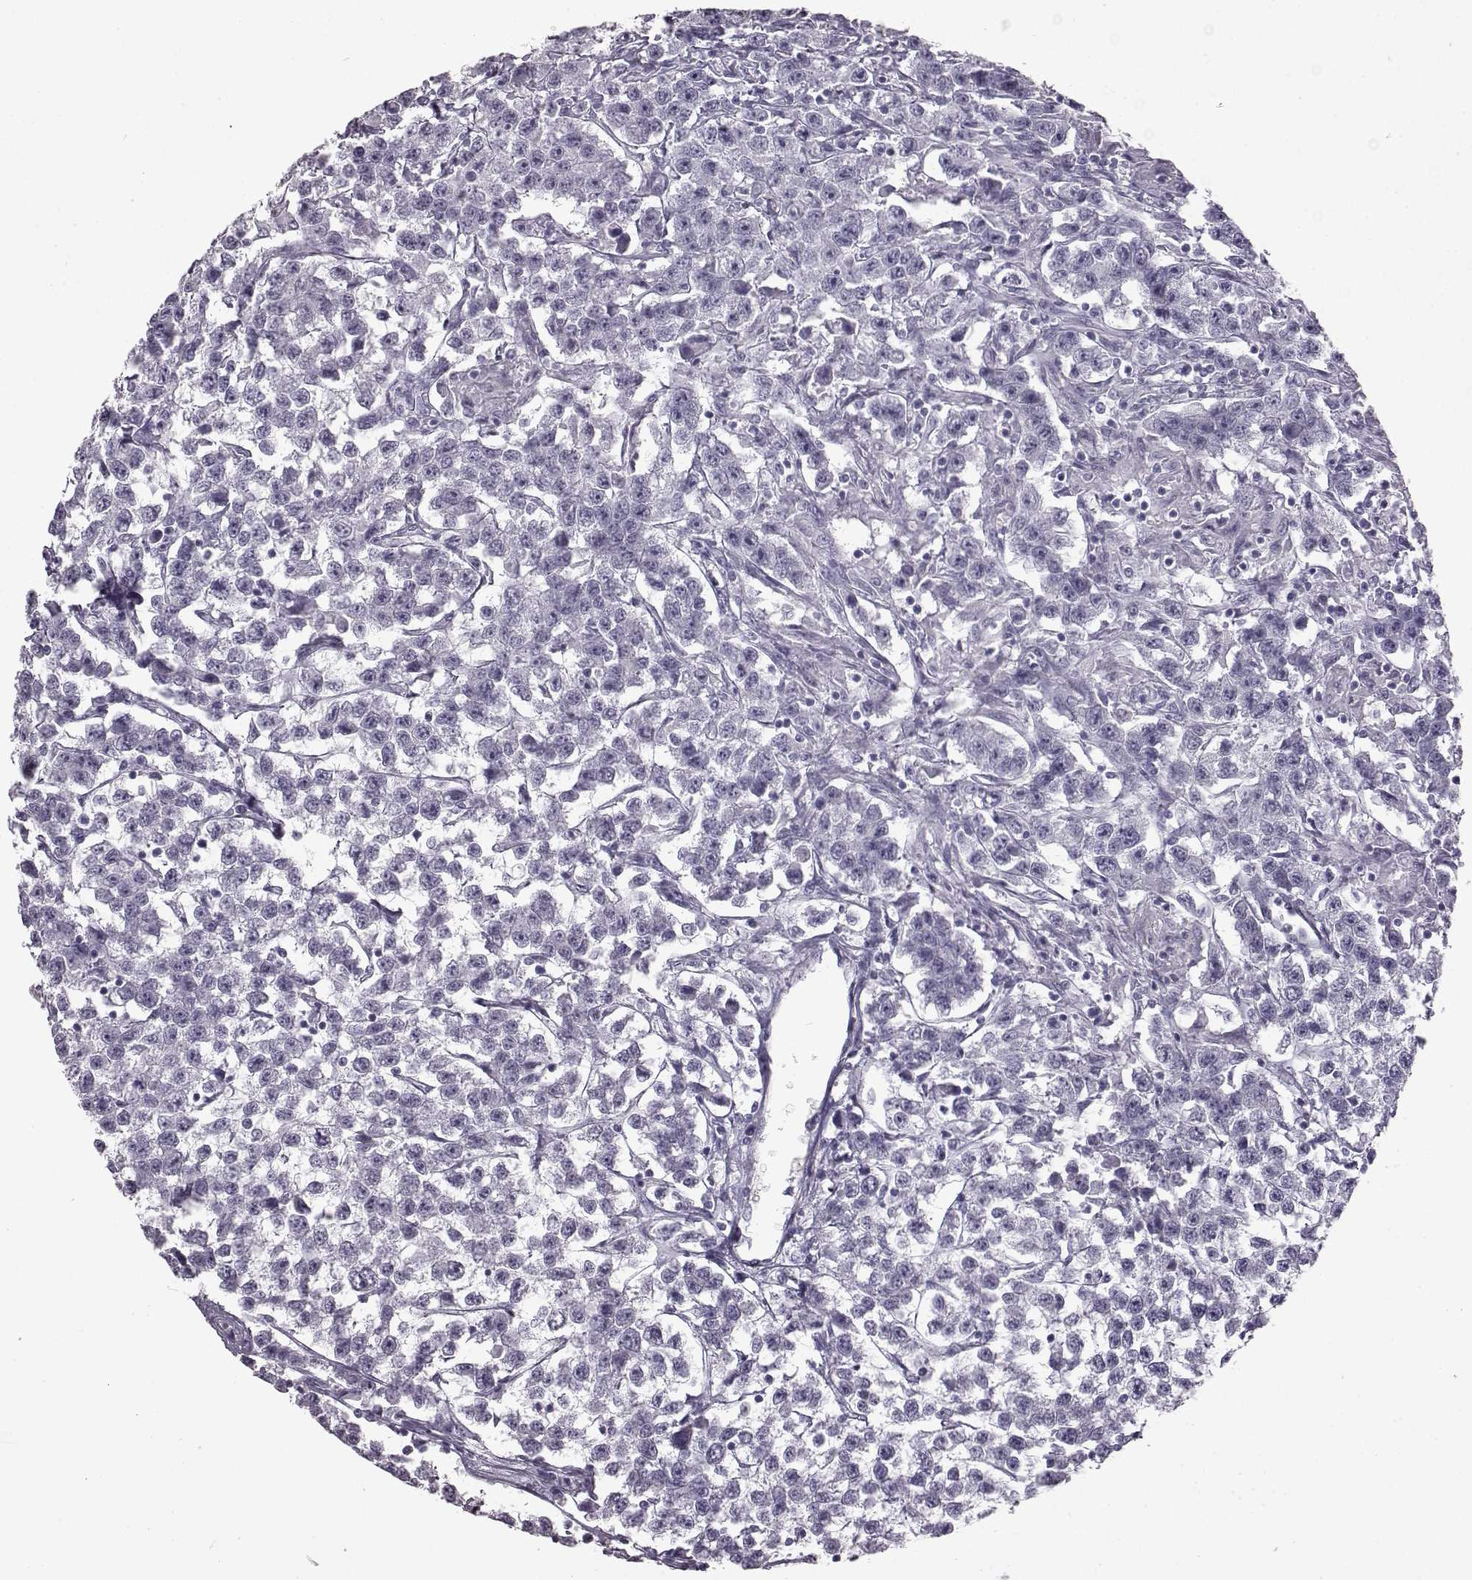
{"staining": {"intensity": "negative", "quantity": "none", "location": "none"}, "tissue": "testis cancer", "cell_type": "Tumor cells", "image_type": "cancer", "snomed": [{"axis": "morphology", "description": "Seminoma, NOS"}, {"axis": "topography", "description": "Testis"}], "caption": "Micrograph shows no protein expression in tumor cells of testis cancer tissue.", "gene": "AIPL1", "patient": {"sex": "male", "age": 59}}